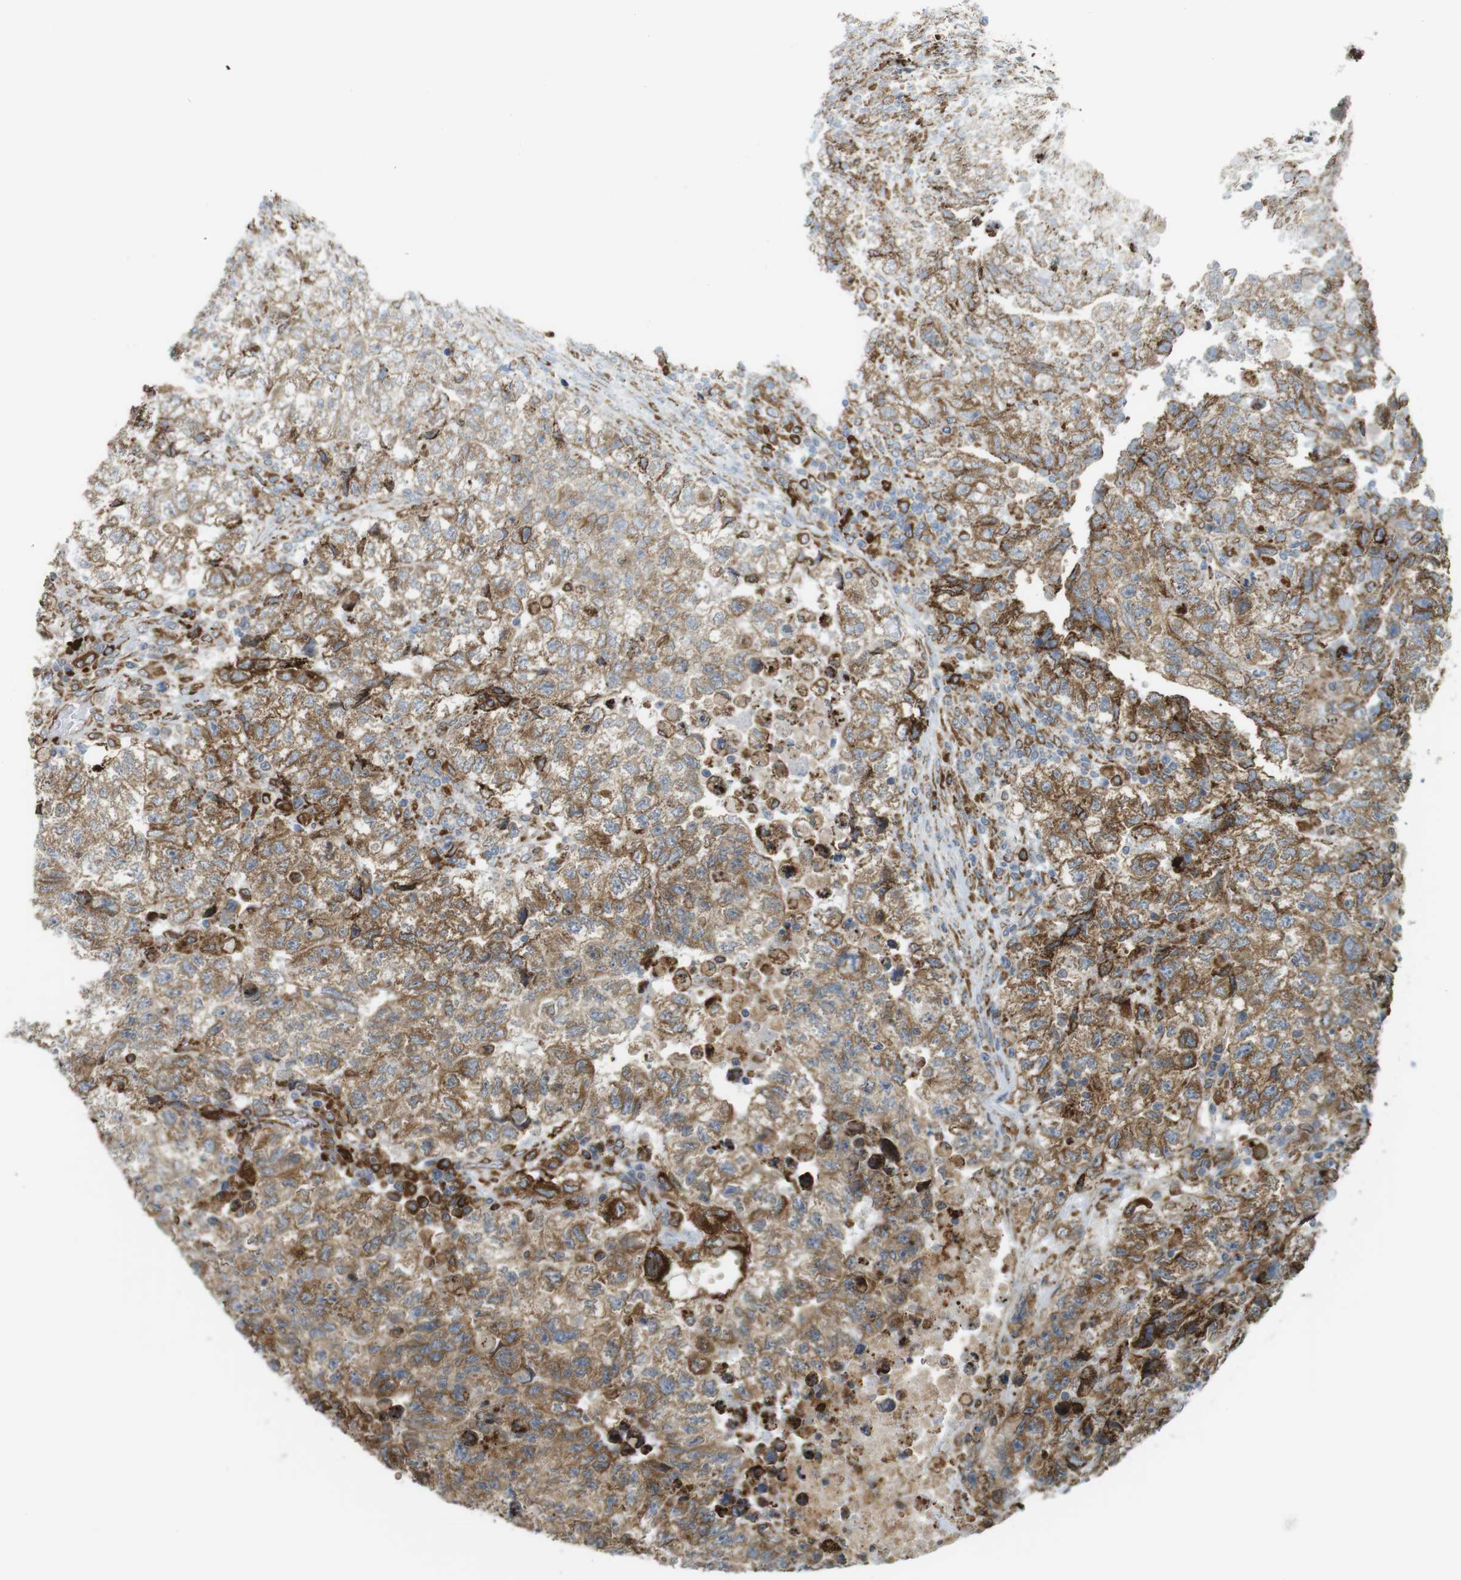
{"staining": {"intensity": "moderate", "quantity": ">75%", "location": "cytoplasmic/membranous"}, "tissue": "testis cancer", "cell_type": "Tumor cells", "image_type": "cancer", "snomed": [{"axis": "morphology", "description": "Carcinoma, Embryonal, NOS"}, {"axis": "topography", "description": "Testis"}], "caption": "Immunohistochemical staining of human testis cancer shows medium levels of moderate cytoplasmic/membranous protein expression in about >75% of tumor cells. (Brightfield microscopy of DAB IHC at high magnification).", "gene": "MBOAT2", "patient": {"sex": "male", "age": 36}}